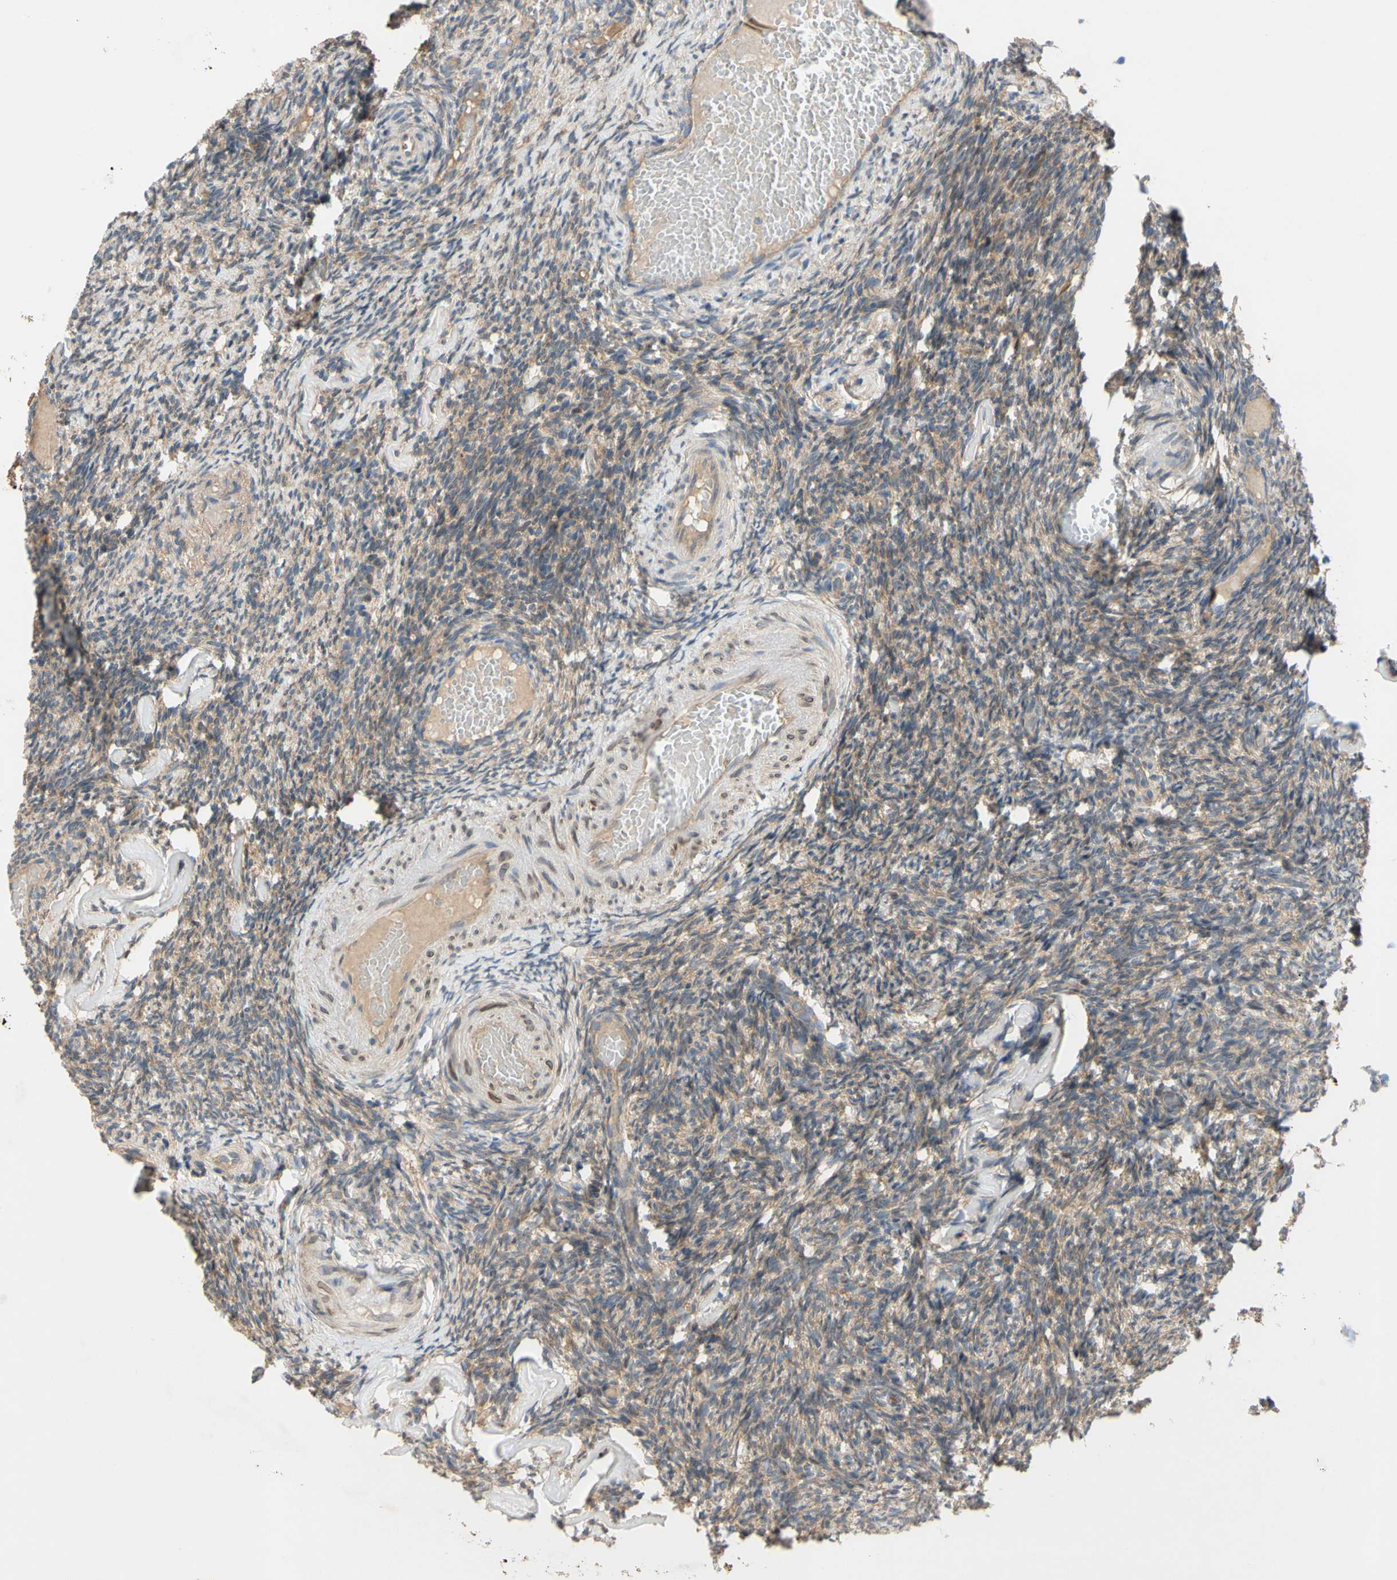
{"staining": {"intensity": "moderate", "quantity": "25%-75%", "location": "cytoplasmic/membranous"}, "tissue": "ovary", "cell_type": "Ovarian stroma cells", "image_type": "normal", "snomed": [{"axis": "morphology", "description": "Normal tissue, NOS"}, {"axis": "topography", "description": "Ovary"}], "caption": "IHC of normal human ovary demonstrates medium levels of moderate cytoplasmic/membranous staining in about 25%-75% of ovarian stroma cells. The protein of interest is stained brown, and the nuclei are stained in blue (DAB IHC with brightfield microscopy, high magnification).", "gene": "MBTPS2", "patient": {"sex": "female", "age": 60}}